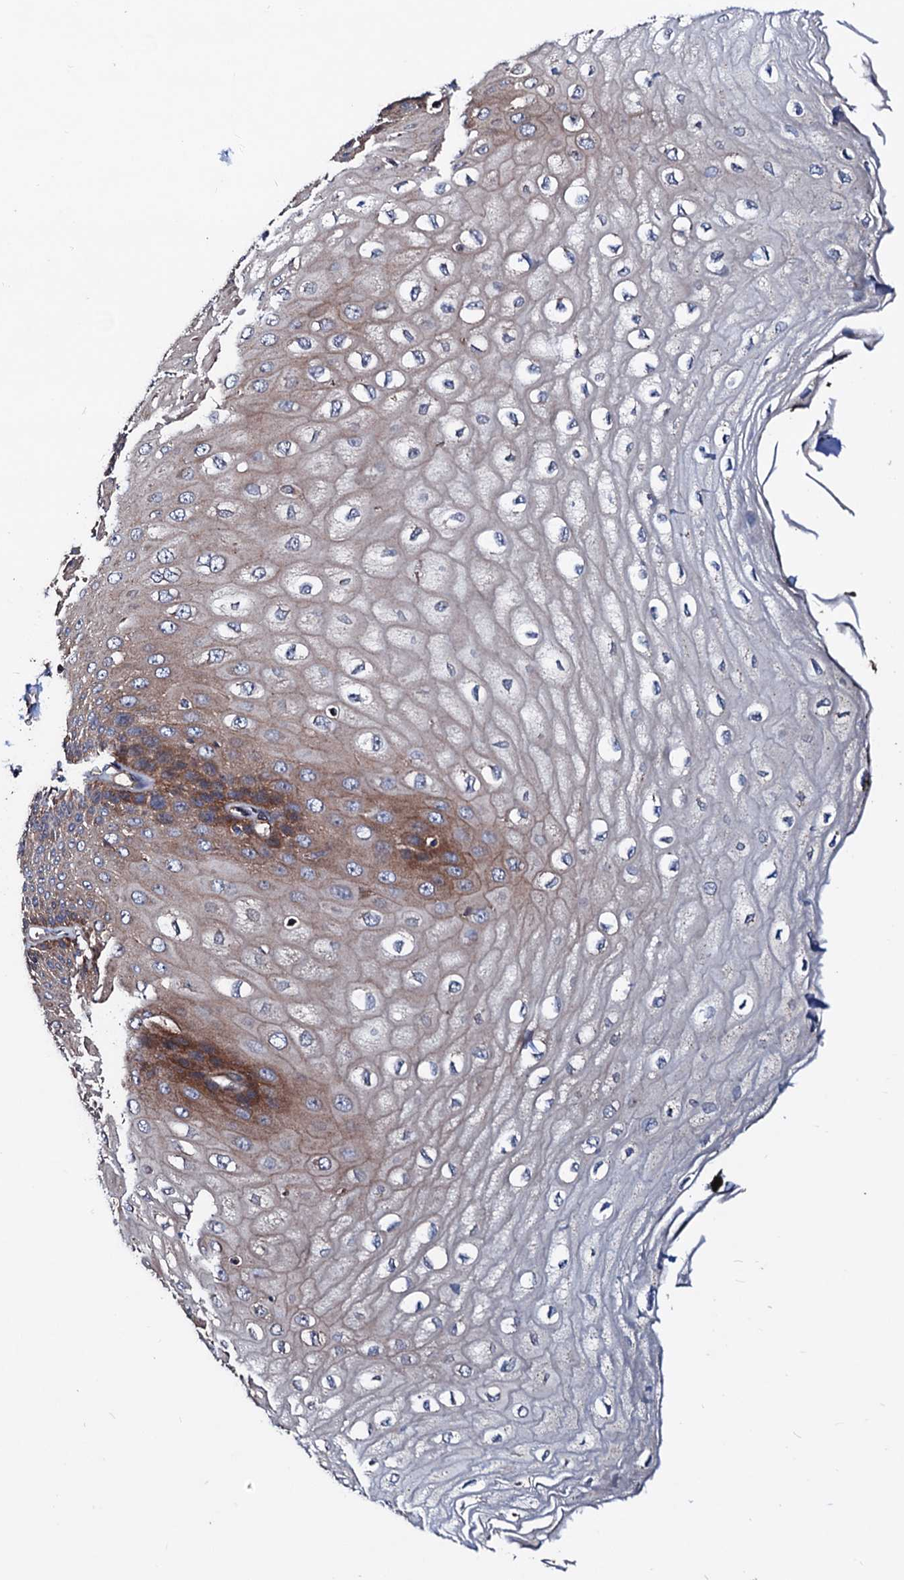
{"staining": {"intensity": "moderate", "quantity": ">75%", "location": "cytoplasmic/membranous"}, "tissue": "esophagus", "cell_type": "Squamous epithelial cells", "image_type": "normal", "snomed": [{"axis": "morphology", "description": "Normal tissue, NOS"}, {"axis": "topography", "description": "Esophagus"}], "caption": "Esophagus stained with IHC shows moderate cytoplasmic/membranous staining in approximately >75% of squamous epithelial cells.", "gene": "TBCEL", "patient": {"sex": "male", "age": 60}}